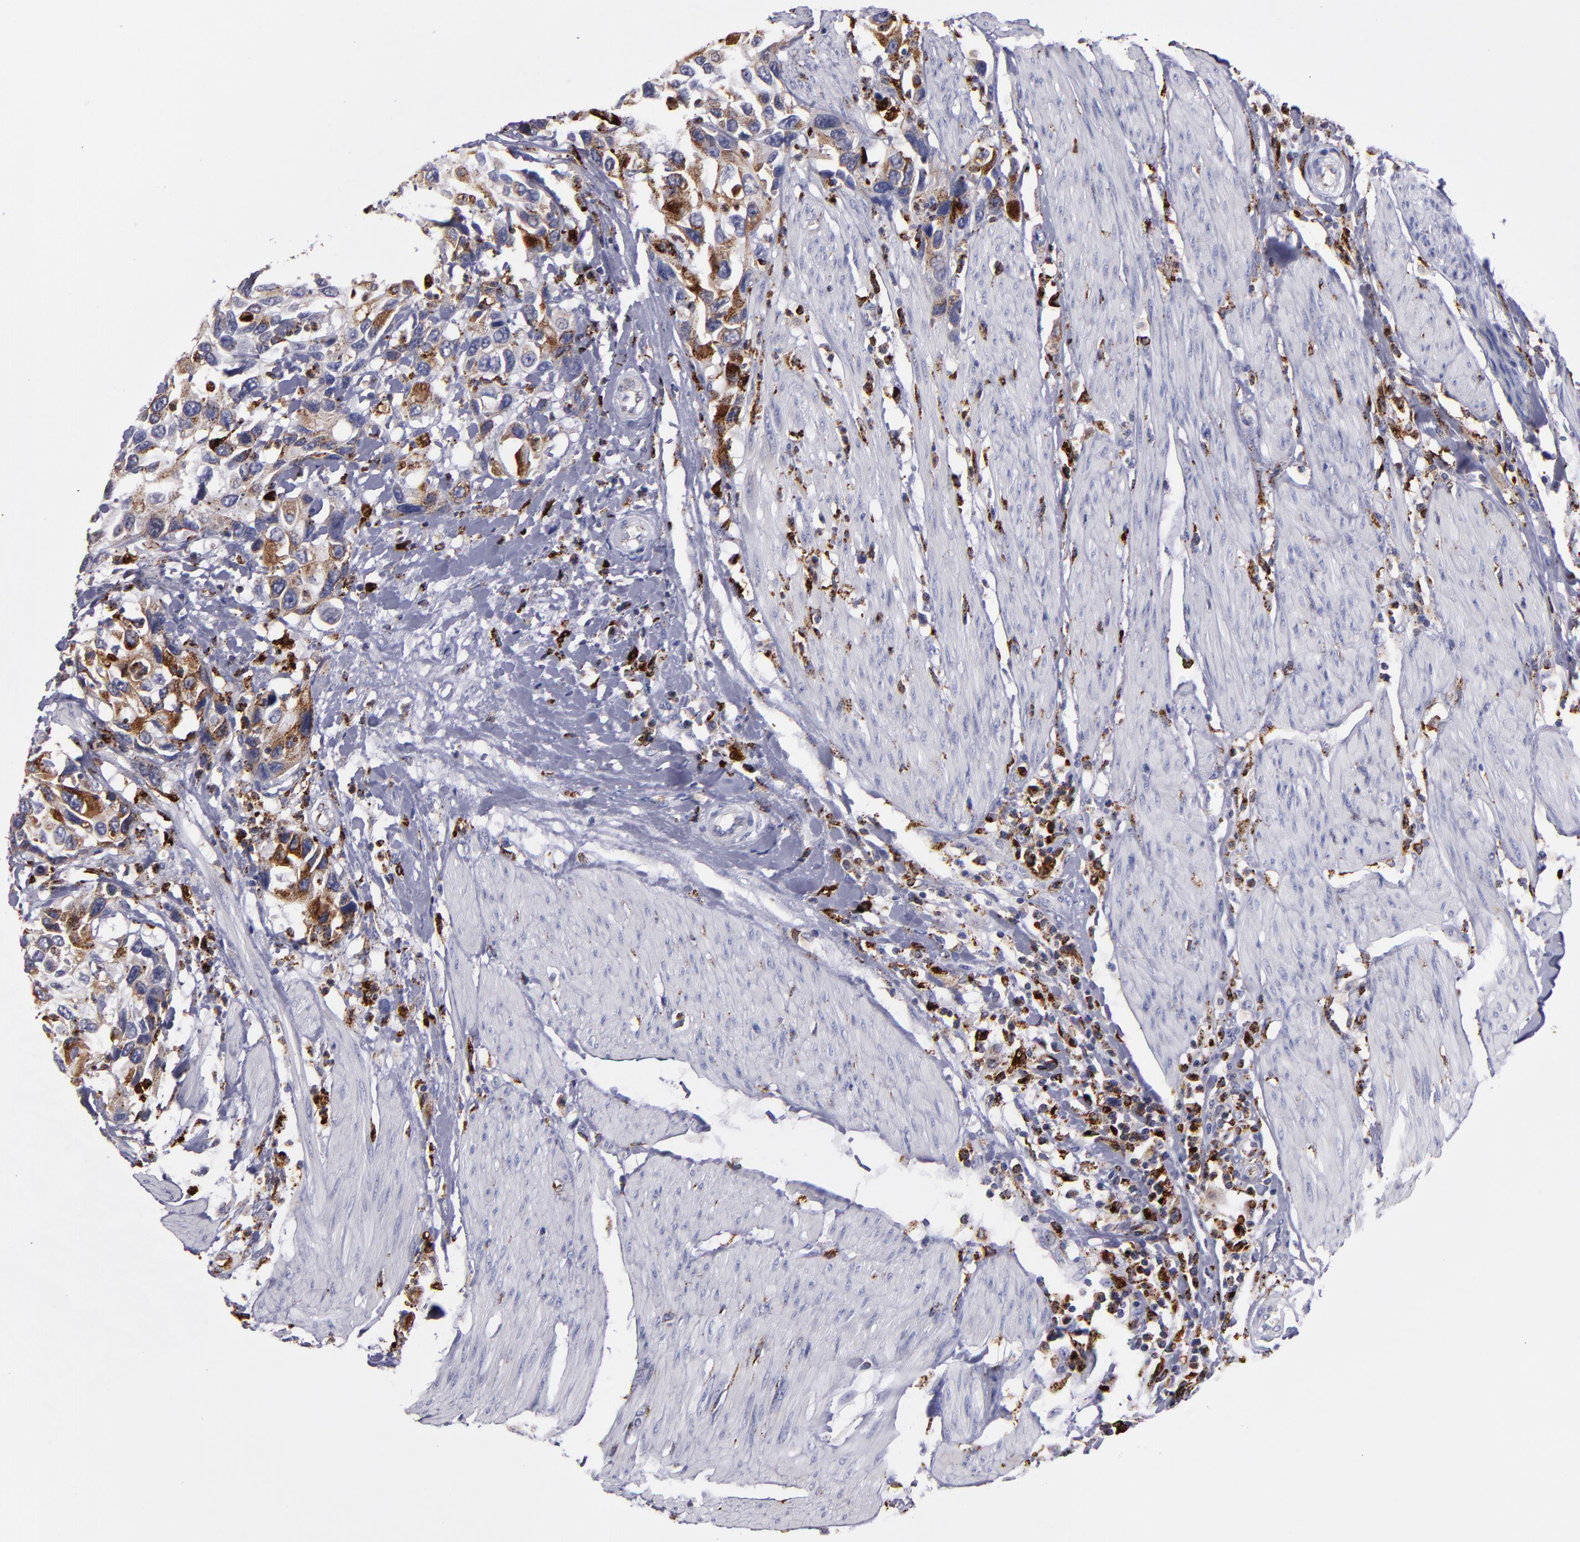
{"staining": {"intensity": "moderate", "quantity": "25%-75%", "location": "cytoplasmic/membranous"}, "tissue": "urothelial cancer", "cell_type": "Tumor cells", "image_type": "cancer", "snomed": [{"axis": "morphology", "description": "Urothelial carcinoma, High grade"}, {"axis": "topography", "description": "Urinary bladder"}], "caption": "The immunohistochemical stain highlights moderate cytoplasmic/membranous staining in tumor cells of urothelial cancer tissue.", "gene": "CTSS", "patient": {"sex": "male", "age": 66}}